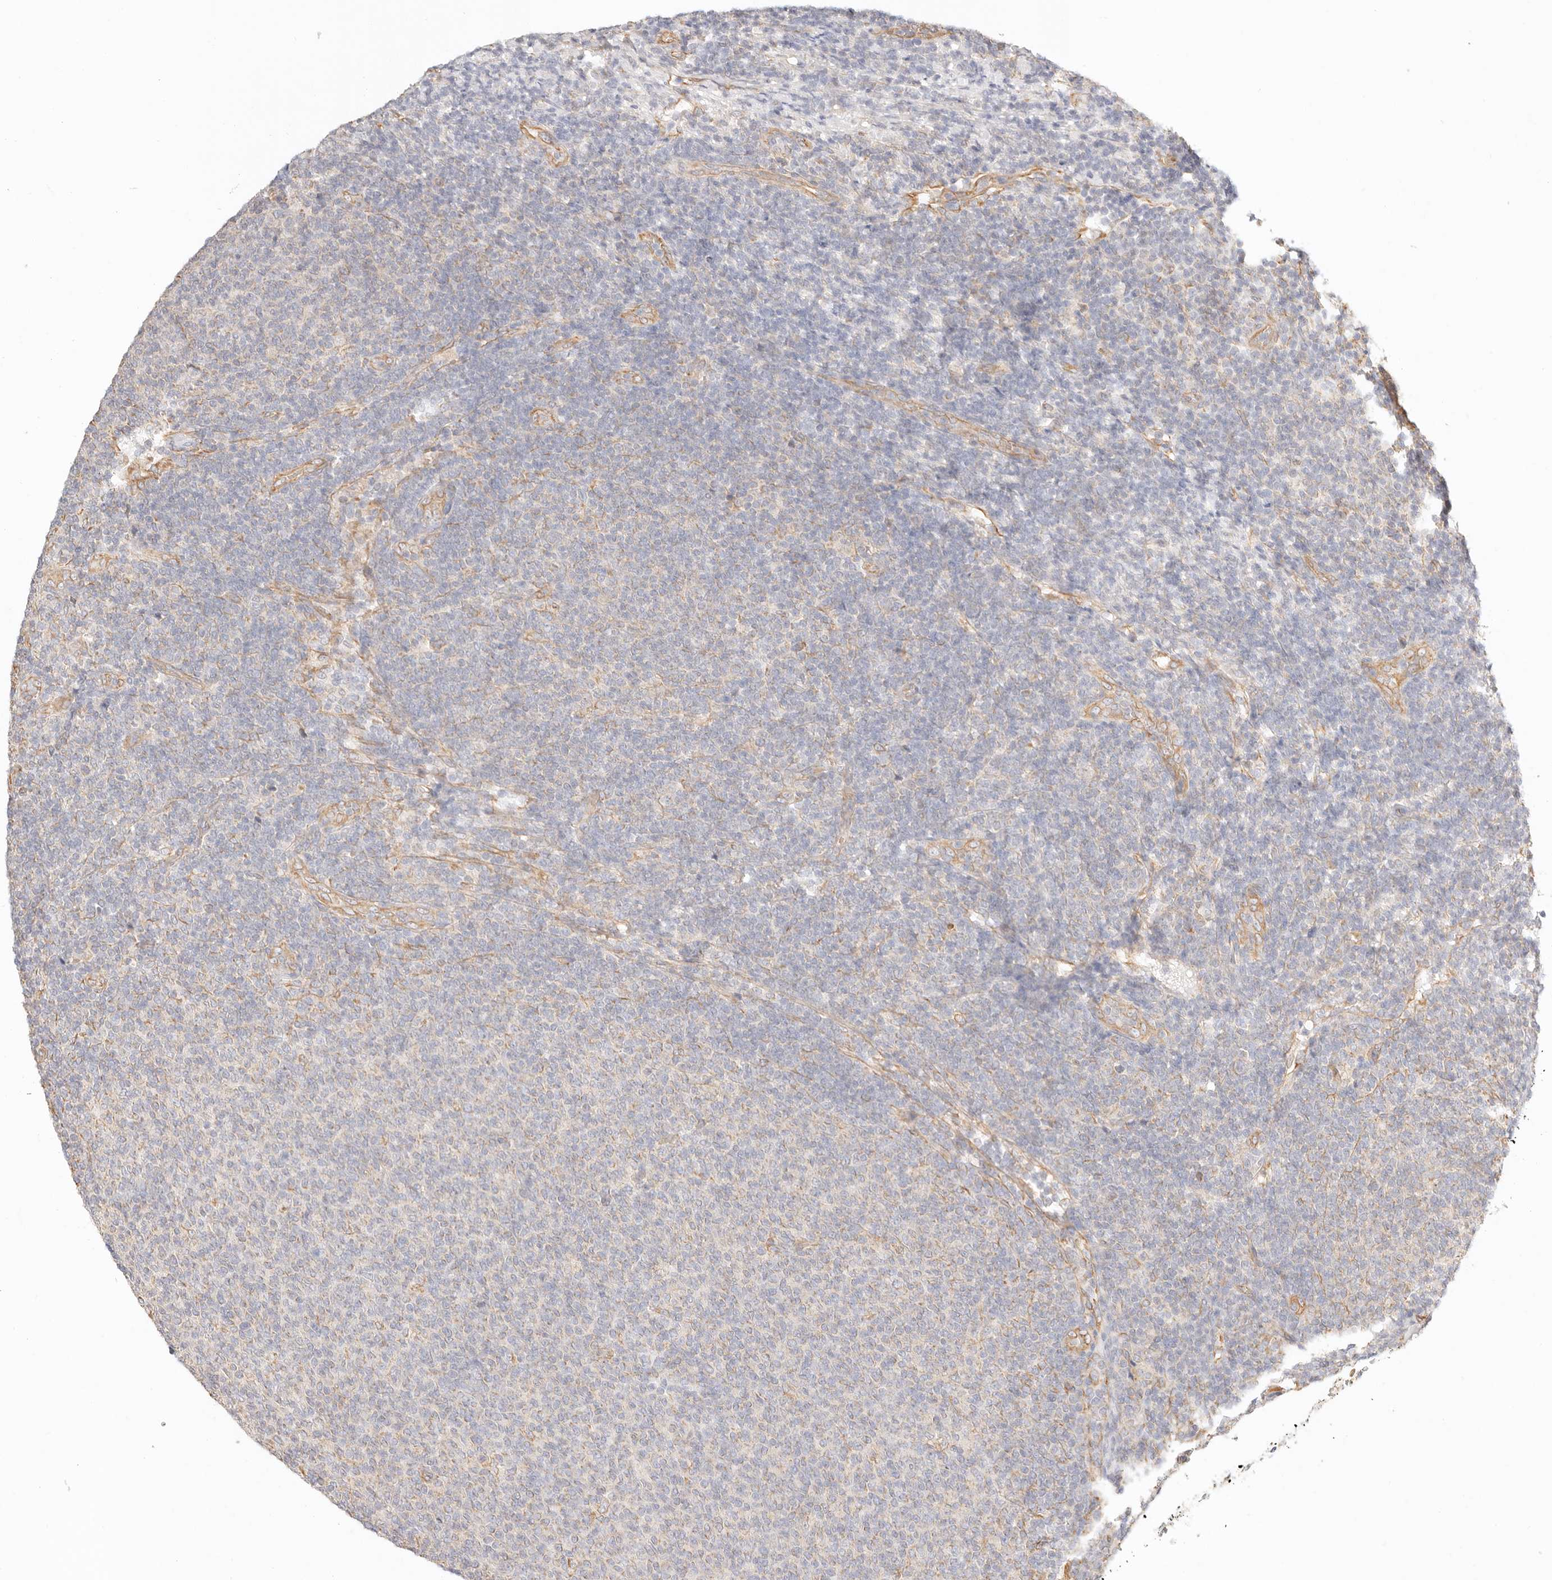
{"staining": {"intensity": "weak", "quantity": "25%-75%", "location": "cytoplasmic/membranous"}, "tissue": "lymphoma", "cell_type": "Tumor cells", "image_type": "cancer", "snomed": [{"axis": "morphology", "description": "Malignant lymphoma, non-Hodgkin's type, Low grade"}, {"axis": "topography", "description": "Lymph node"}], "caption": "The immunohistochemical stain labels weak cytoplasmic/membranous positivity in tumor cells of low-grade malignant lymphoma, non-Hodgkin's type tissue. (DAB (3,3'-diaminobenzidine) = brown stain, brightfield microscopy at high magnification).", "gene": "ZC3H11A", "patient": {"sex": "male", "age": 66}}